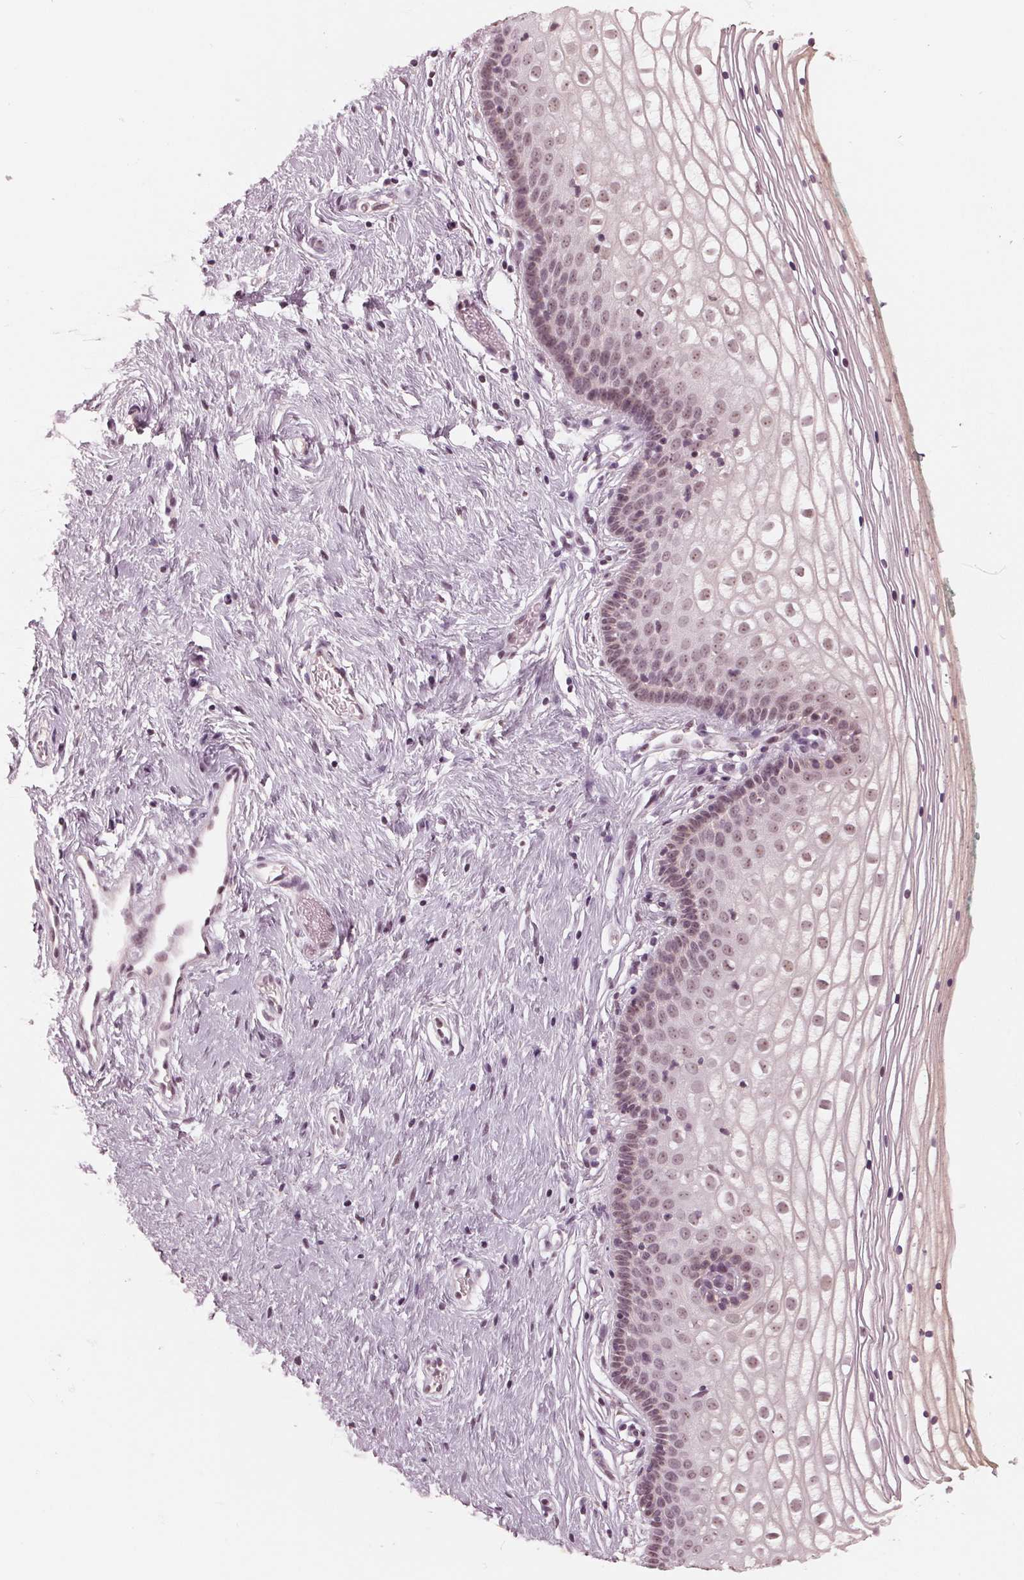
{"staining": {"intensity": "weak", "quantity": "25%-75%", "location": "nuclear"}, "tissue": "vagina", "cell_type": "Squamous epithelial cells", "image_type": "normal", "snomed": [{"axis": "morphology", "description": "Normal tissue, NOS"}, {"axis": "topography", "description": "Vagina"}], "caption": "This is a histology image of immunohistochemistry staining of unremarkable vagina, which shows weak positivity in the nuclear of squamous epithelial cells.", "gene": "SLX4", "patient": {"sex": "female", "age": 36}}